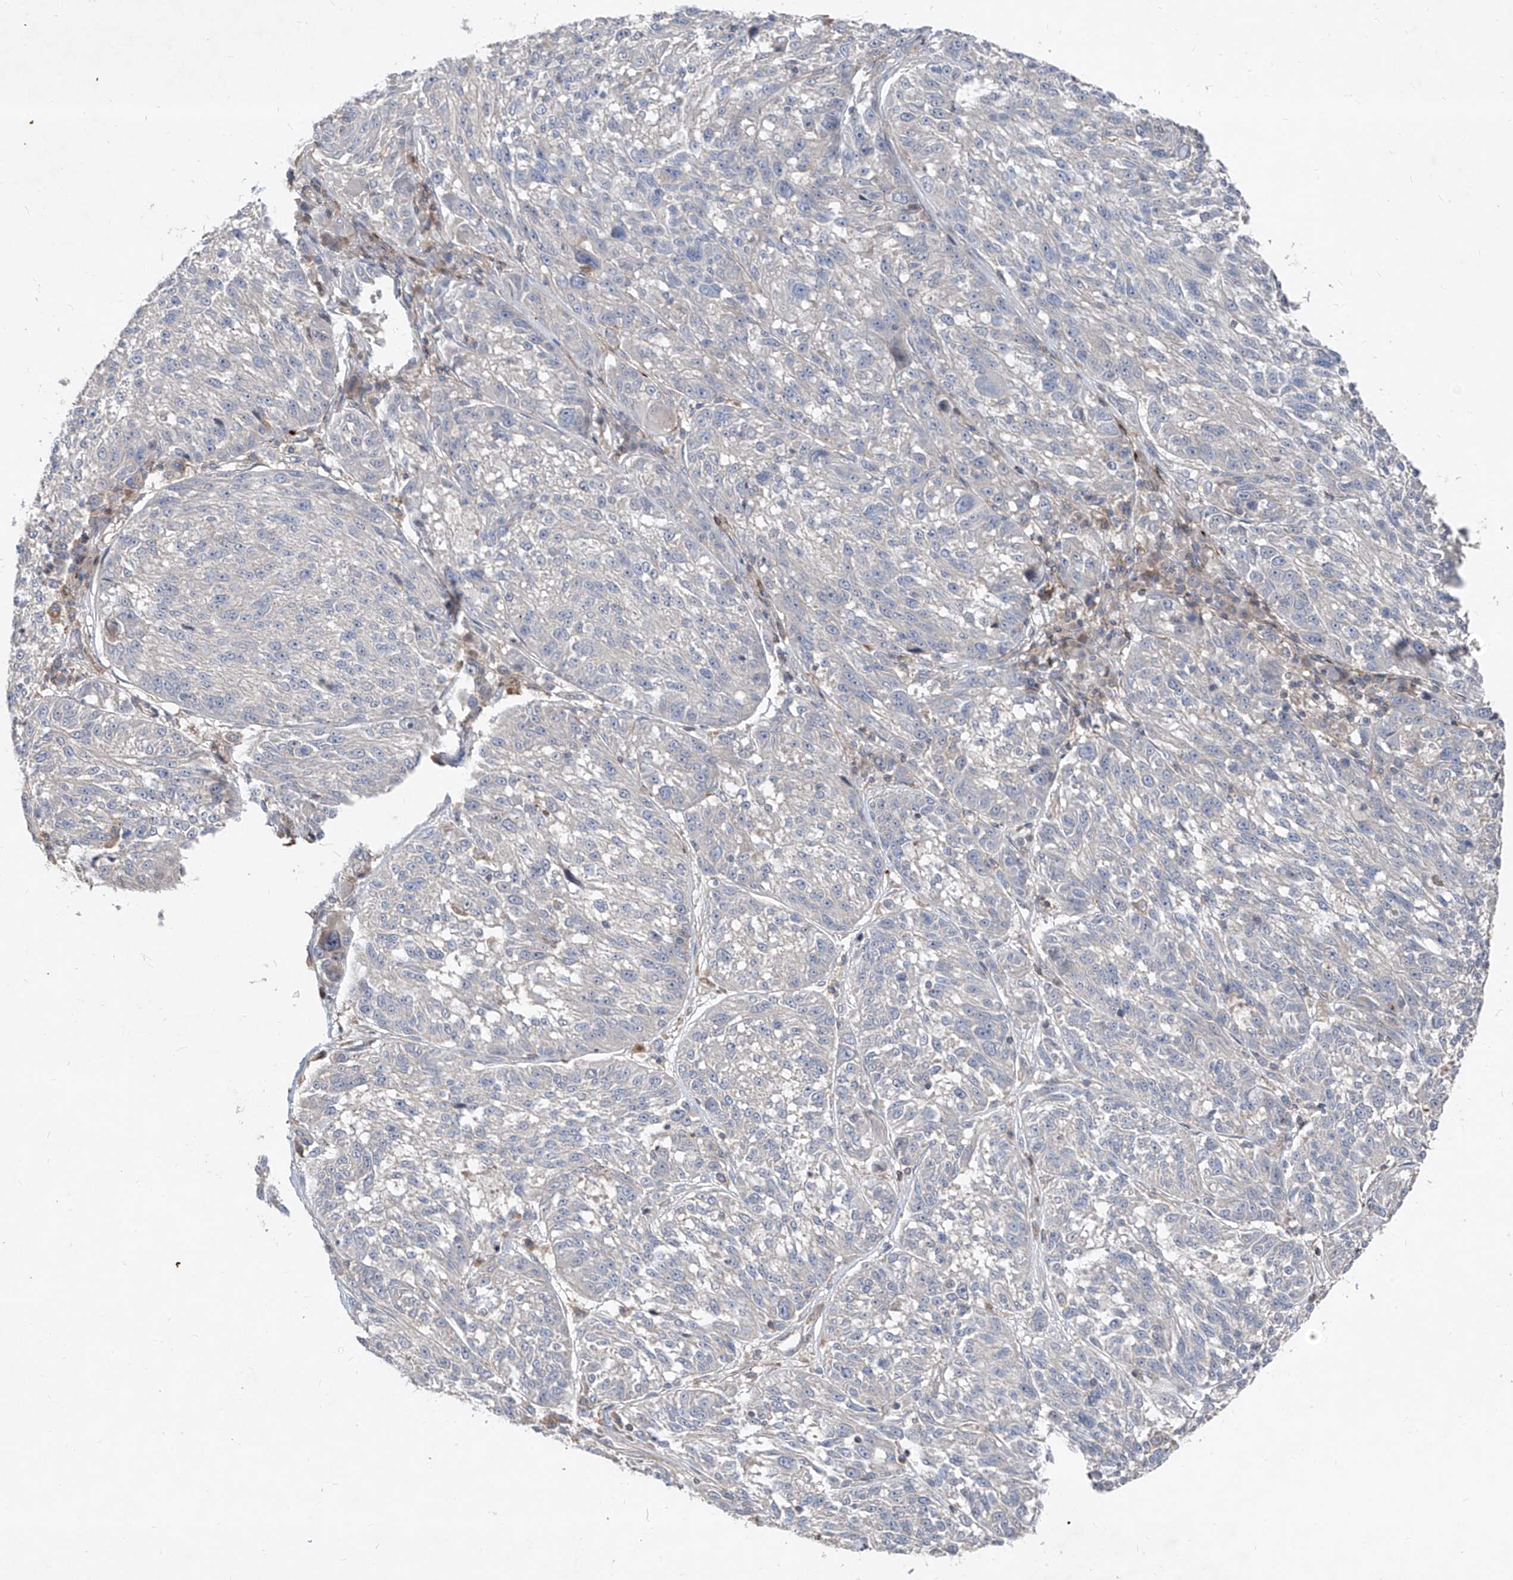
{"staining": {"intensity": "negative", "quantity": "none", "location": "none"}, "tissue": "melanoma", "cell_type": "Tumor cells", "image_type": "cancer", "snomed": [{"axis": "morphology", "description": "Malignant melanoma, NOS"}, {"axis": "topography", "description": "Skin"}], "caption": "Micrograph shows no protein staining in tumor cells of melanoma tissue.", "gene": "UFD1", "patient": {"sex": "male", "age": 53}}